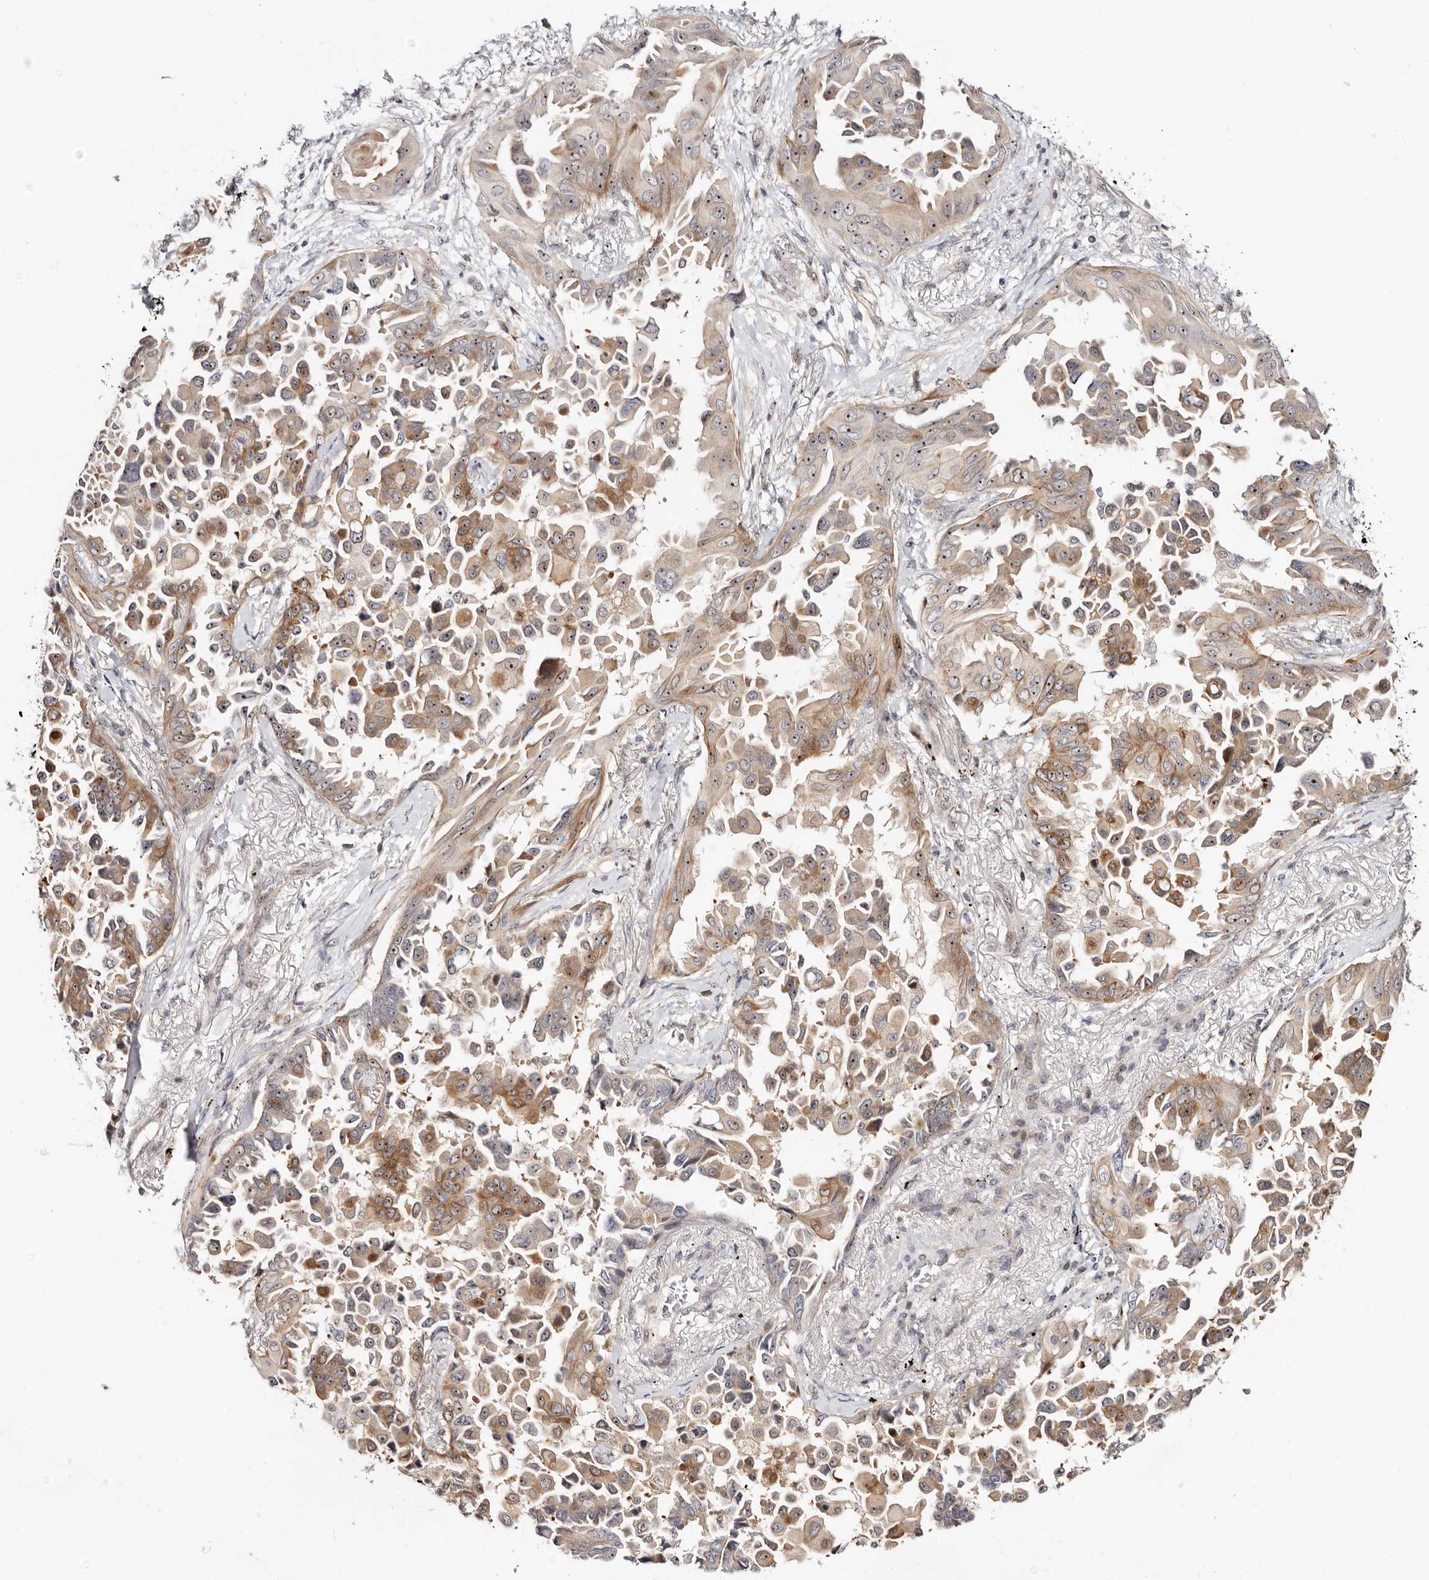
{"staining": {"intensity": "moderate", "quantity": ">75%", "location": "cytoplasmic/membranous,nuclear"}, "tissue": "lung cancer", "cell_type": "Tumor cells", "image_type": "cancer", "snomed": [{"axis": "morphology", "description": "Adenocarcinoma, NOS"}, {"axis": "topography", "description": "Lung"}], "caption": "Immunohistochemical staining of lung adenocarcinoma exhibits medium levels of moderate cytoplasmic/membranous and nuclear positivity in approximately >75% of tumor cells.", "gene": "ODF2L", "patient": {"sex": "female", "age": 67}}